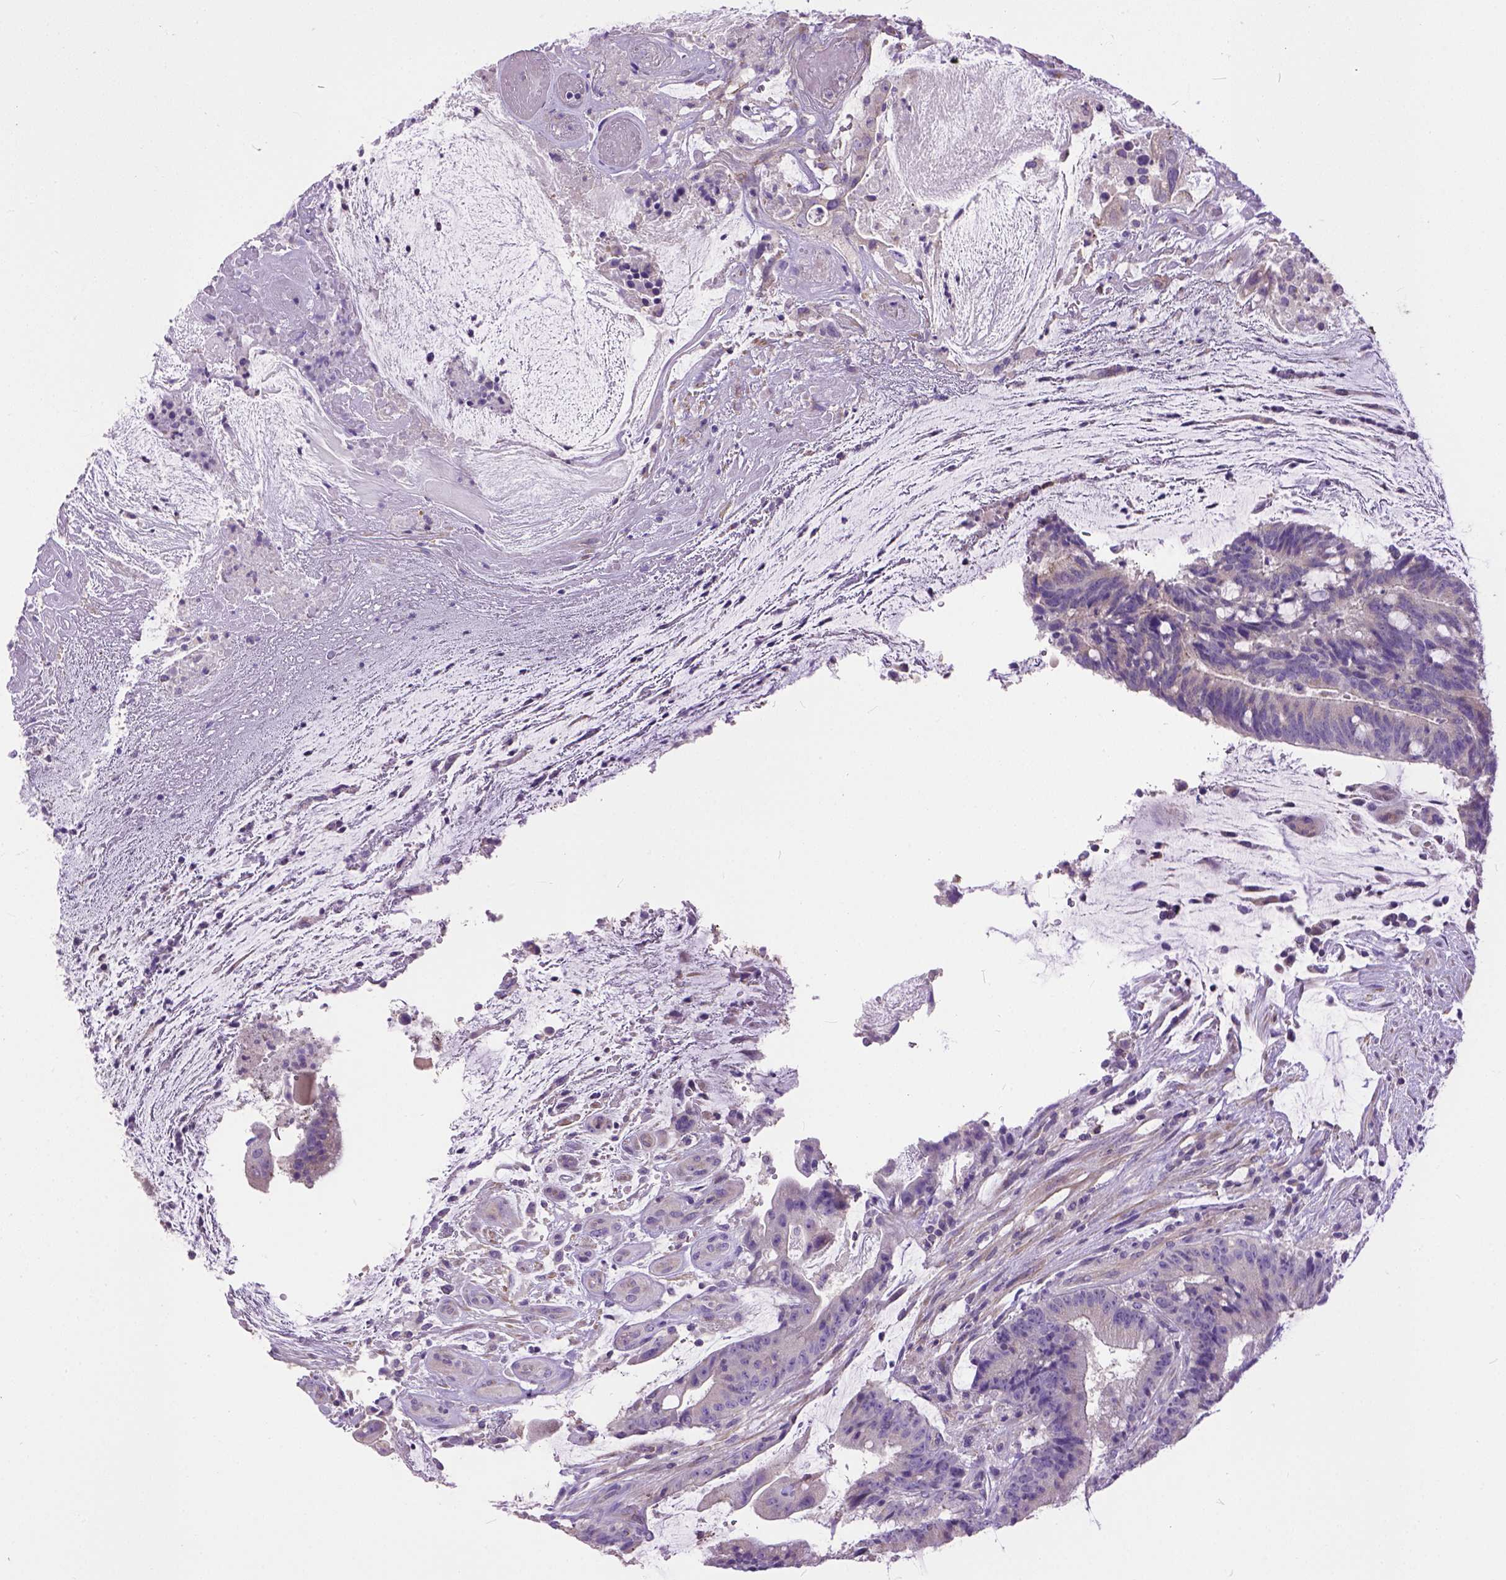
{"staining": {"intensity": "weak", "quantity": "<25%", "location": "cytoplasmic/membranous"}, "tissue": "colorectal cancer", "cell_type": "Tumor cells", "image_type": "cancer", "snomed": [{"axis": "morphology", "description": "Adenocarcinoma, NOS"}, {"axis": "topography", "description": "Colon"}], "caption": "Adenocarcinoma (colorectal) stained for a protein using immunohistochemistry (IHC) exhibits no staining tumor cells.", "gene": "BANF2", "patient": {"sex": "female", "age": 43}}